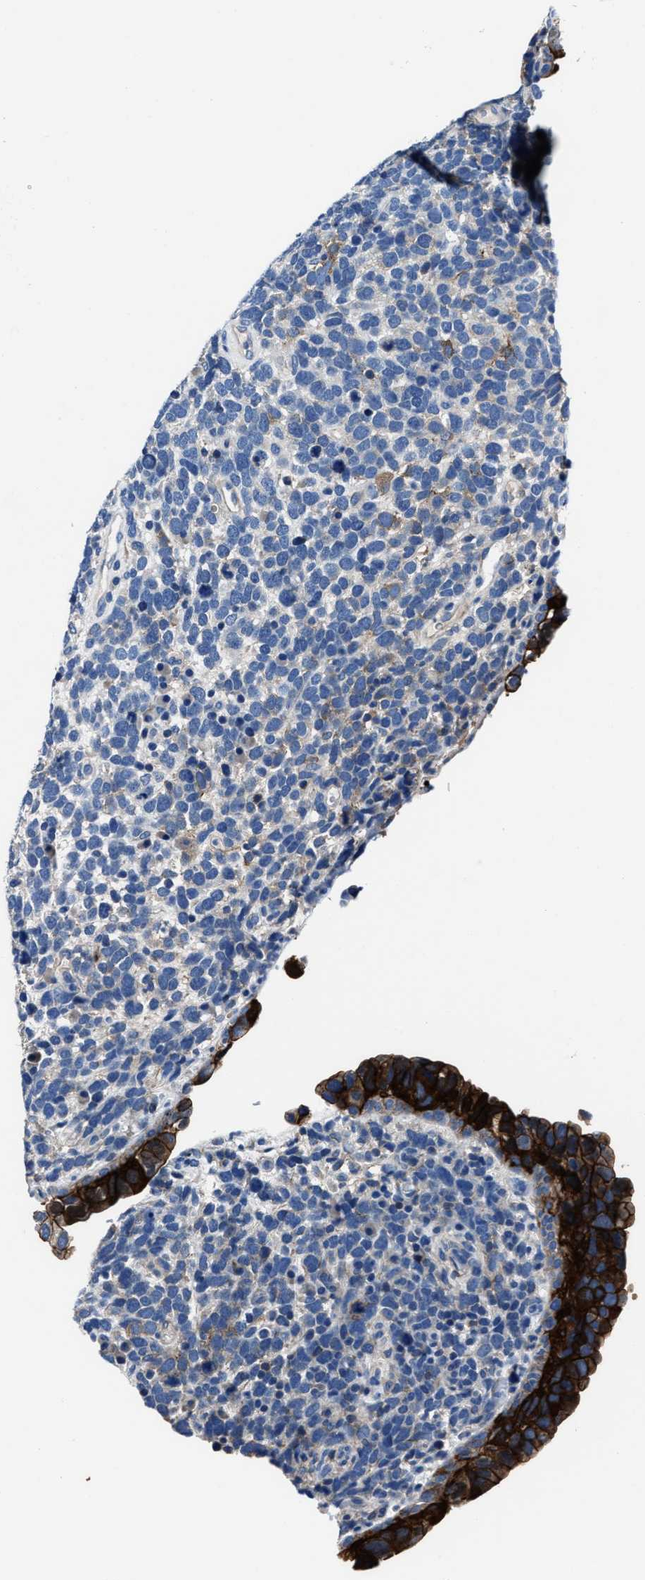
{"staining": {"intensity": "negative", "quantity": "none", "location": "none"}, "tissue": "urothelial cancer", "cell_type": "Tumor cells", "image_type": "cancer", "snomed": [{"axis": "morphology", "description": "Urothelial carcinoma, High grade"}, {"axis": "topography", "description": "Urinary bladder"}], "caption": "IHC micrograph of neoplastic tissue: human urothelial cancer stained with DAB (3,3'-diaminobenzidine) demonstrates no significant protein expression in tumor cells.", "gene": "LMO7", "patient": {"sex": "female", "age": 82}}